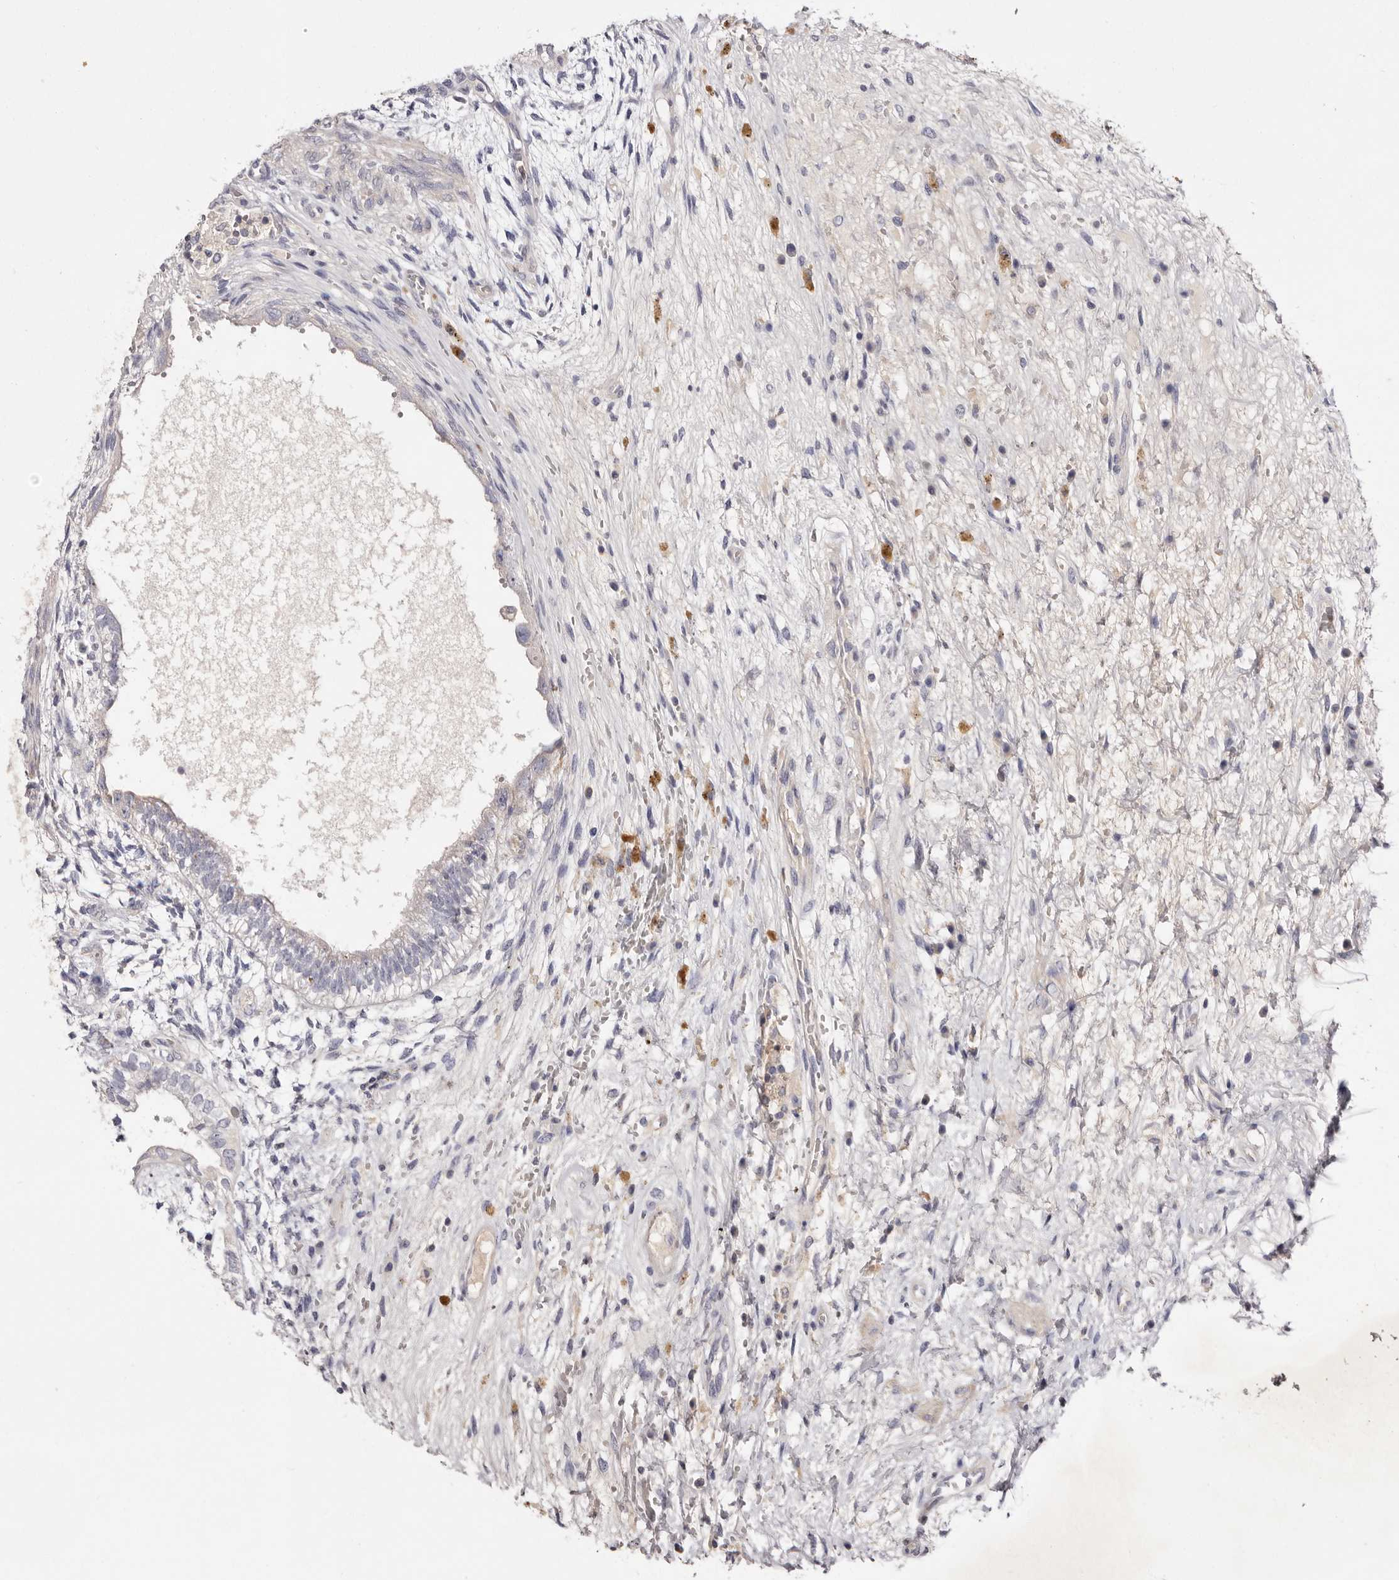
{"staining": {"intensity": "negative", "quantity": "none", "location": "none"}, "tissue": "testis cancer", "cell_type": "Tumor cells", "image_type": "cancer", "snomed": [{"axis": "morphology", "description": "Carcinoma, Embryonal, NOS"}, {"axis": "topography", "description": "Testis"}], "caption": "Embryonal carcinoma (testis) stained for a protein using immunohistochemistry shows no staining tumor cells.", "gene": "S1PR5", "patient": {"sex": "male", "age": 26}}